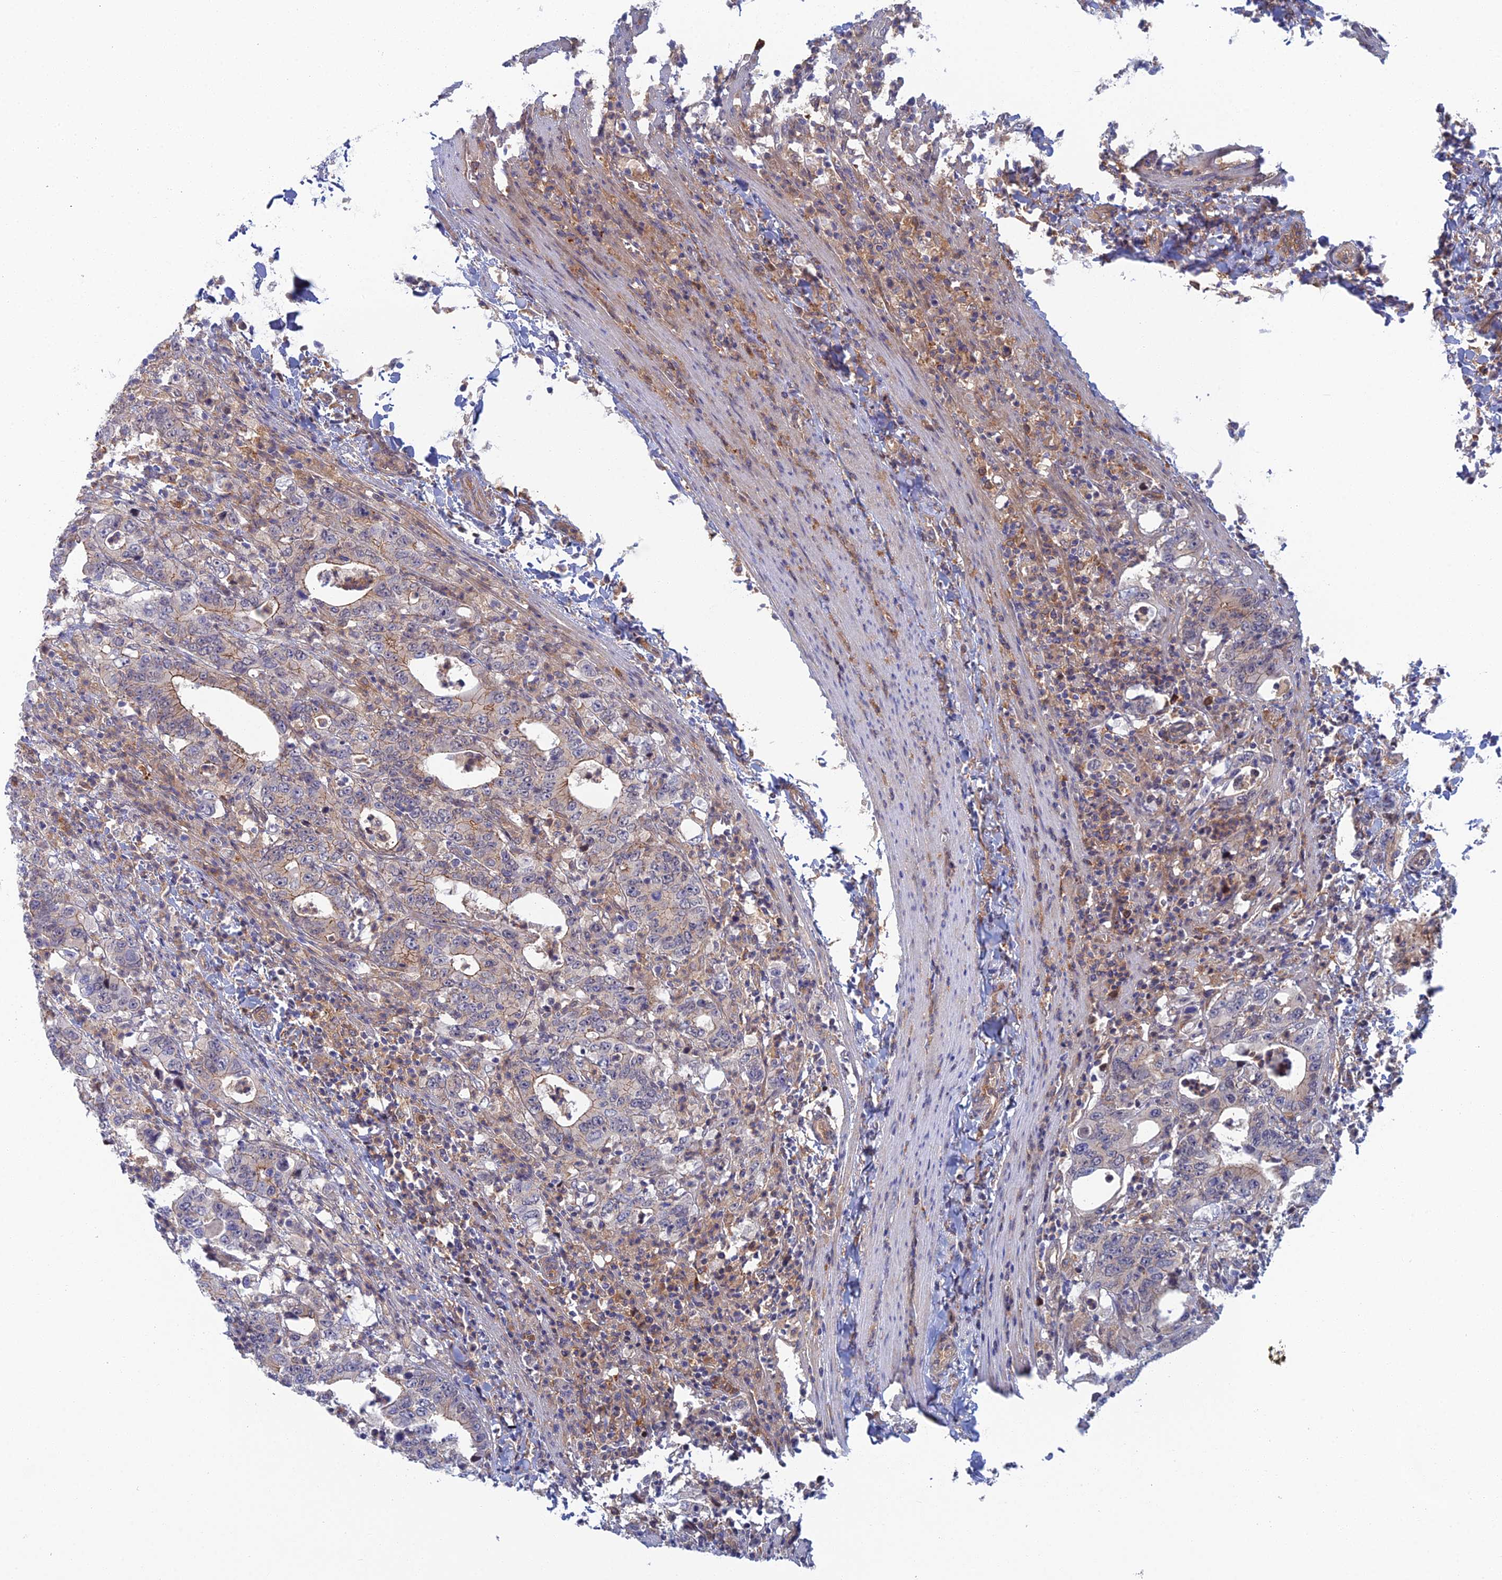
{"staining": {"intensity": "moderate", "quantity": "<25%", "location": "cytoplasmic/membranous"}, "tissue": "colorectal cancer", "cell_type": "Tumor cells", "image_type": "cancer", "snomed": [{"axis": "morphology", "description": "Adenocarcinoma, NOS"}, {"axis": "topography", "description": "Colon"}], "caption": "Human colorectal cancer stained for a protein (brown) demonstrates moderate cytoplasmic/membranous positive staining in about <25% of tumor cells.", "gene": "ABHD1", "patient": {"sex": "female", "age": 75}}